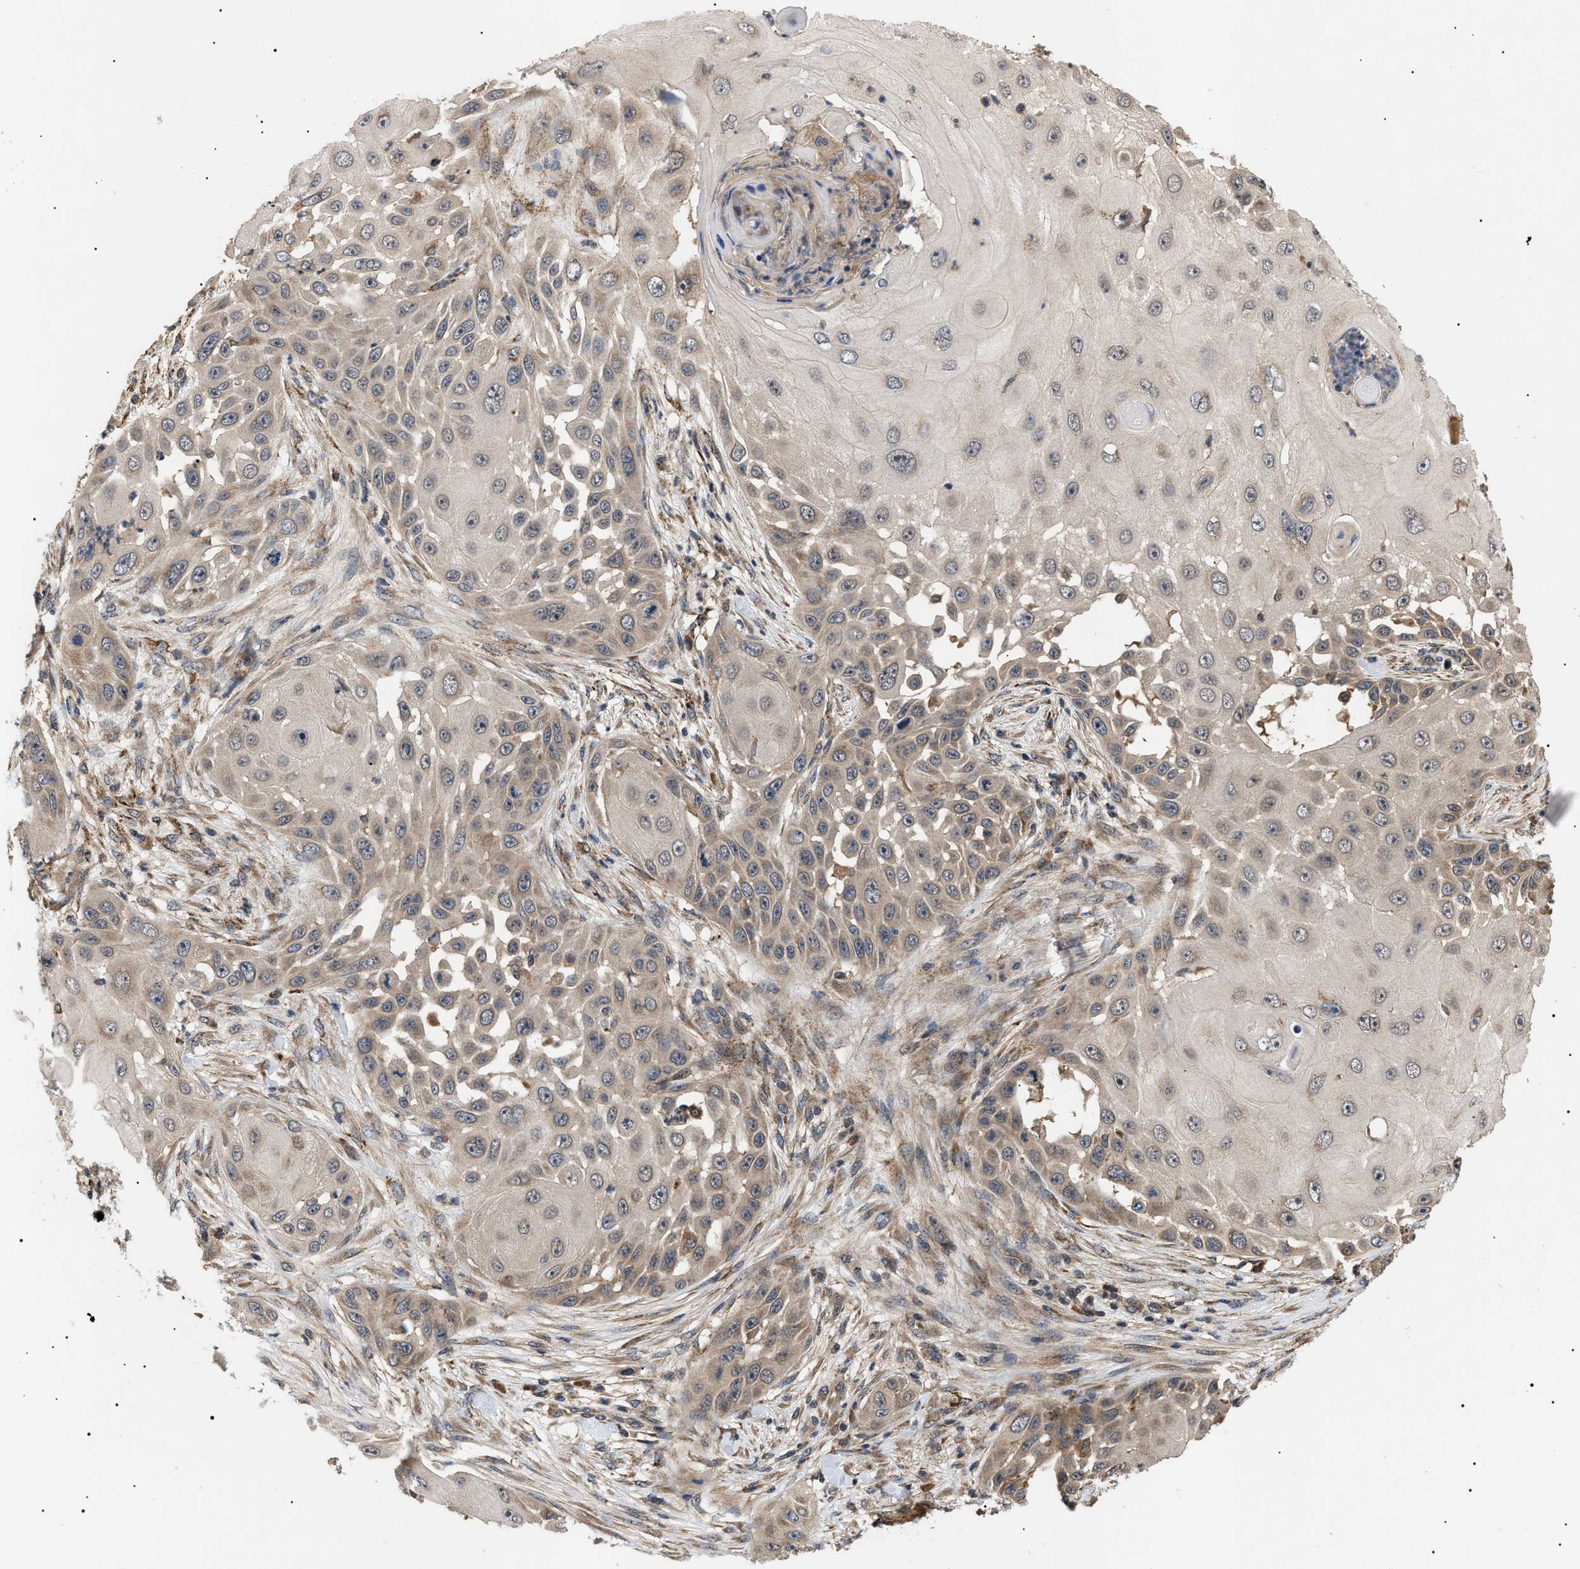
{"staining": {"intensity": "weak", "quantity": "<25%", "location": "cytoplasmic/membranous,nuclear"}, "tissue": "skin cancer", "cell_type": "Tumor cells", "image_type": "cancer", "snomed": [{"axis": "morphology", "description": "Squamous cell carcinoma, NOS"}, {"axis": "topography", "description": "Skin"}], "caption": "High power microscopy photomicrograph of an immunohistochemistry image of skin squamous cell carcinoma, revealing no significant staining in tumor cells.", "gene": "ASTL", "patient": {"sex": "female", "age": 44}}